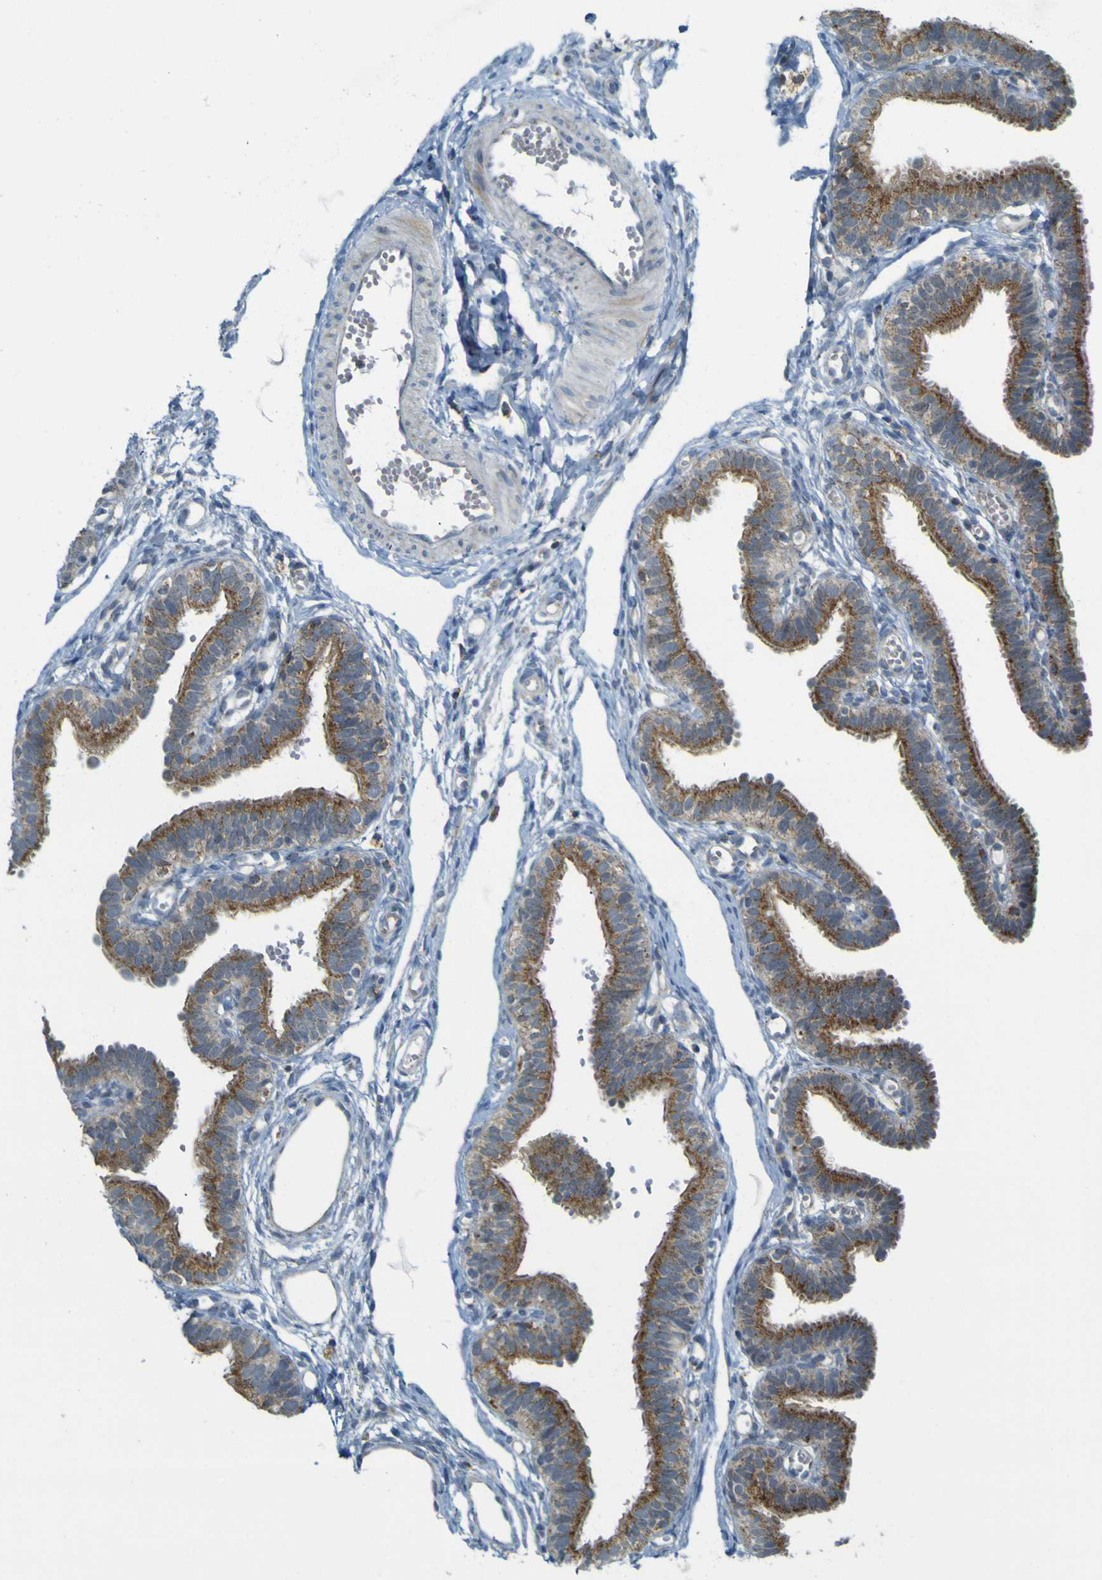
{"staining": {"intensity": "moderate", "quantity": ">75%", "location": "cytoplasmic/membranous"}, "tissue": "fallopian tube", "cell_type": "Glandular cells", "image_type": "normal", "snomed": [{"axis": "morphology", "description": "Normal tissue, NOS"}, {"axis": "topography", "description": "Fallopian tube"}, {"axis": "topography", "description": "Placenta"}], "caption": "Protein staining of unremarkable fallopian tube displays moderate cytoplasmic/membranous staining in about >75% of glandular cells. (IHC, brightfield microscopy, high magnification).", "gene": "ACBD5", "patient": {"sex": "female", "age": 34}}